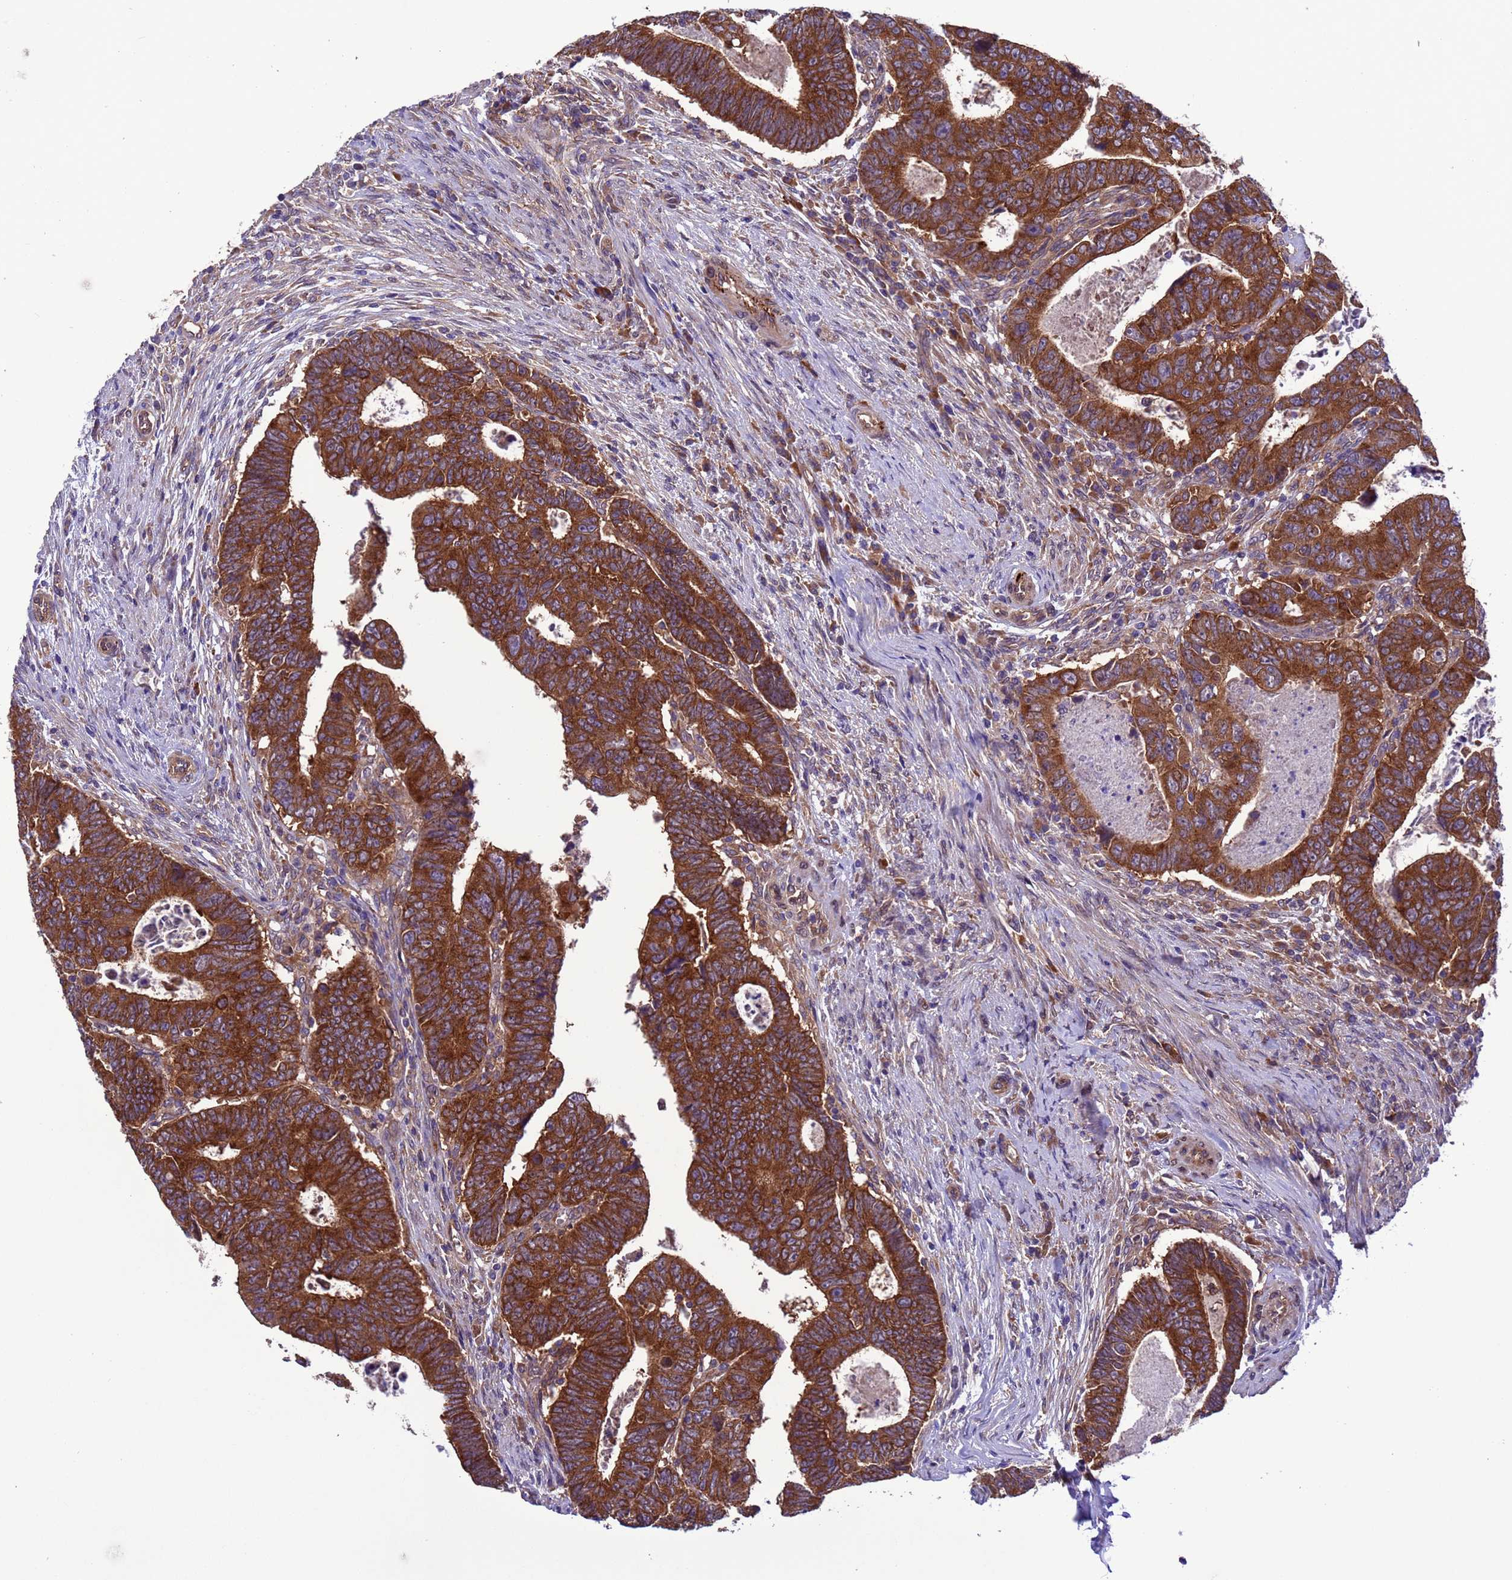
{"staining": {"intensity": "strong", "quantity": ">75%", "location": "cytoplasmic/membranous"}, "tissue": "colorectal cancer", "cell_type": "Tumor cells", "image_type": "cancer", "snomed": [{"axis": "morphology", "description": "Normal tissue, NOS"}, {"axis": "morphology", "description": "Adenocarcinoma, NOS"}, {"axis": "topography", "description": "Rectum"}], "caption": "The histopathology image demonstrates a brown stain indicating the presence of a protein in the cytoplasmic/membranous of tumor cells in colorectal adenocarcinoma.", "gene": "ARHGAP12", "patient": {"sex": "female", "age": 65}}